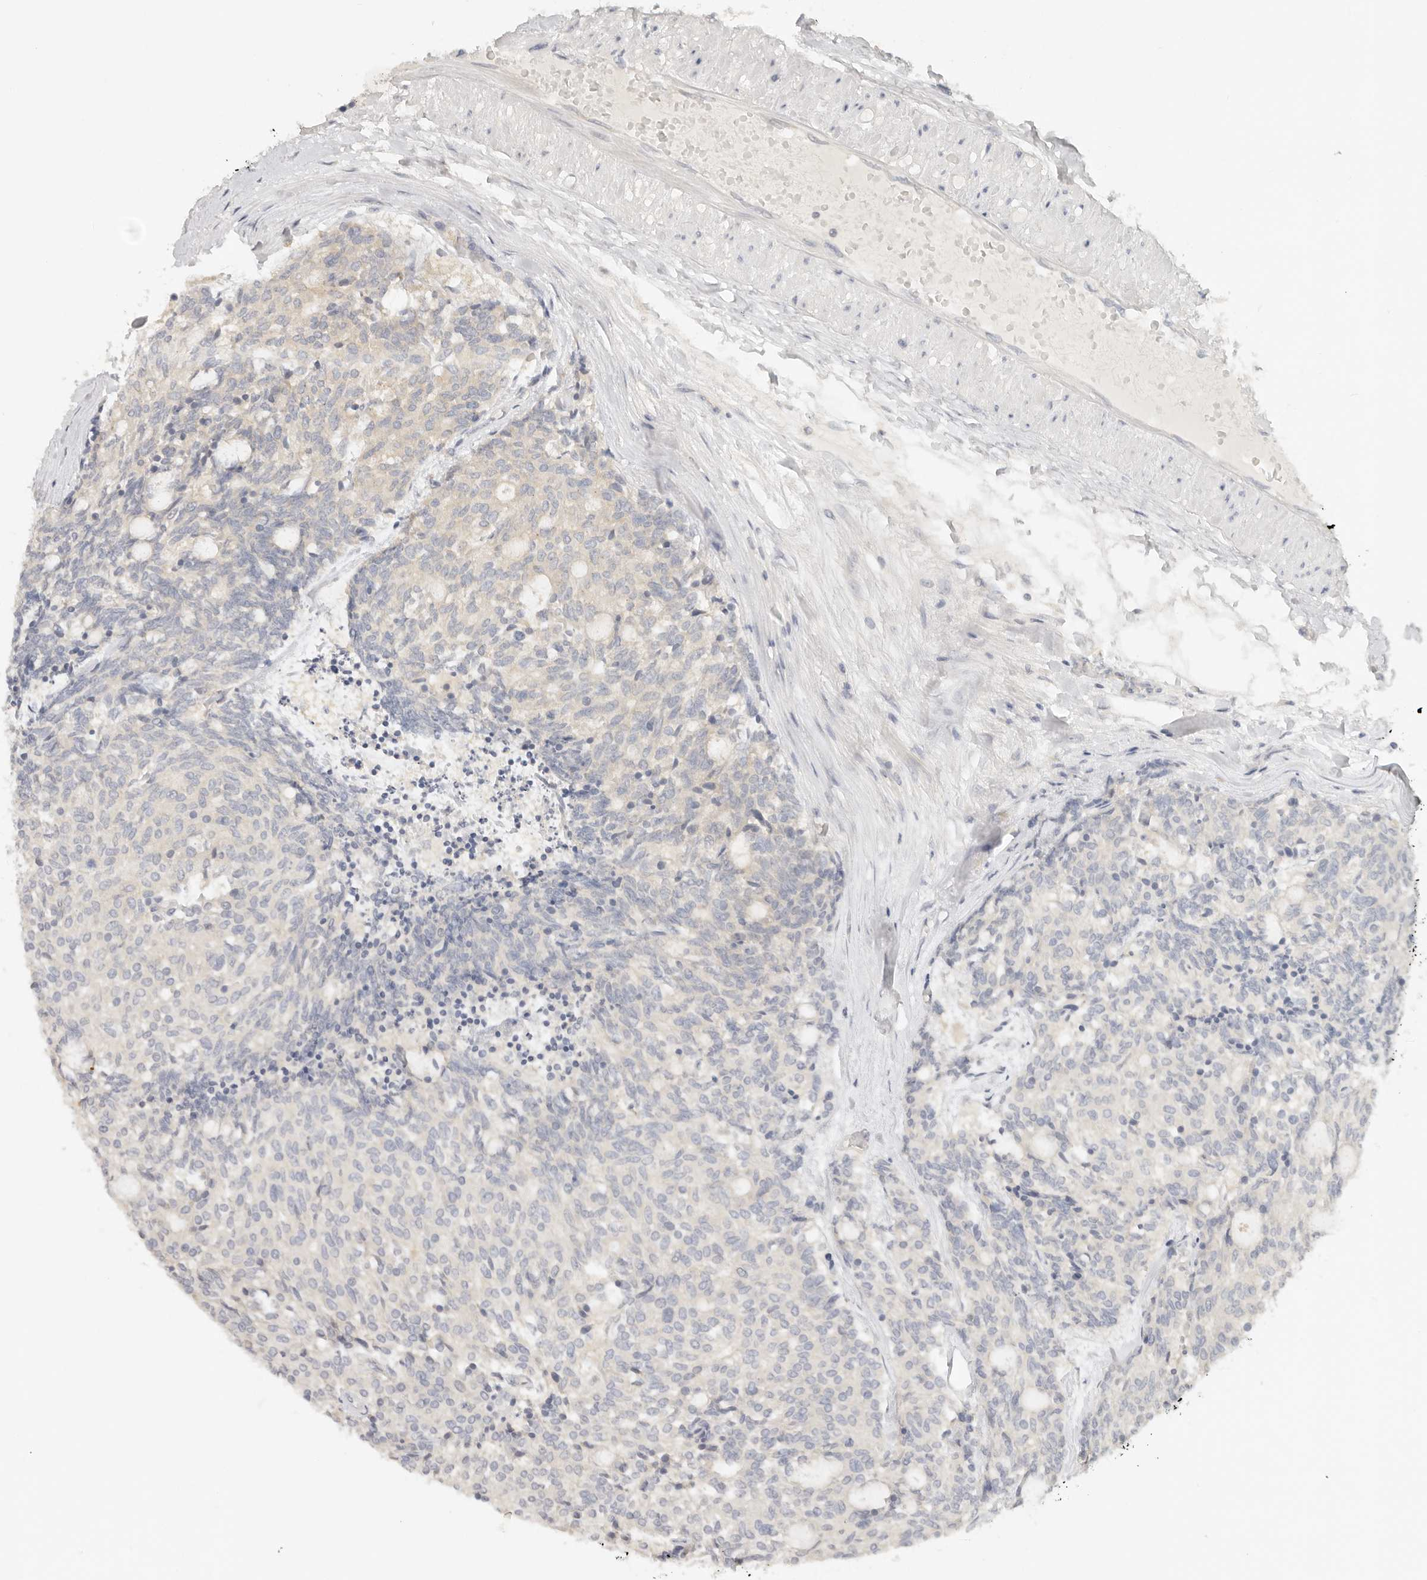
{"staining": {"intensity": "negative", "quantity": "none", "location": "none"}, "tissue": "carcinoid", "cell_type": "Tumor cells", "image_type": "cancer", "snomed": [{"axis": "morphology", "description": "Carcinoid, malignant, NOS"}, {"axis": "topography", "description": "Pancreas"}], "caption": "Carcinoid was stained to show a protein in brown. There is no significant positivity in tumor cells.", "gene": "HECTD3", "patient": {"sex": "female", "age": 54}}